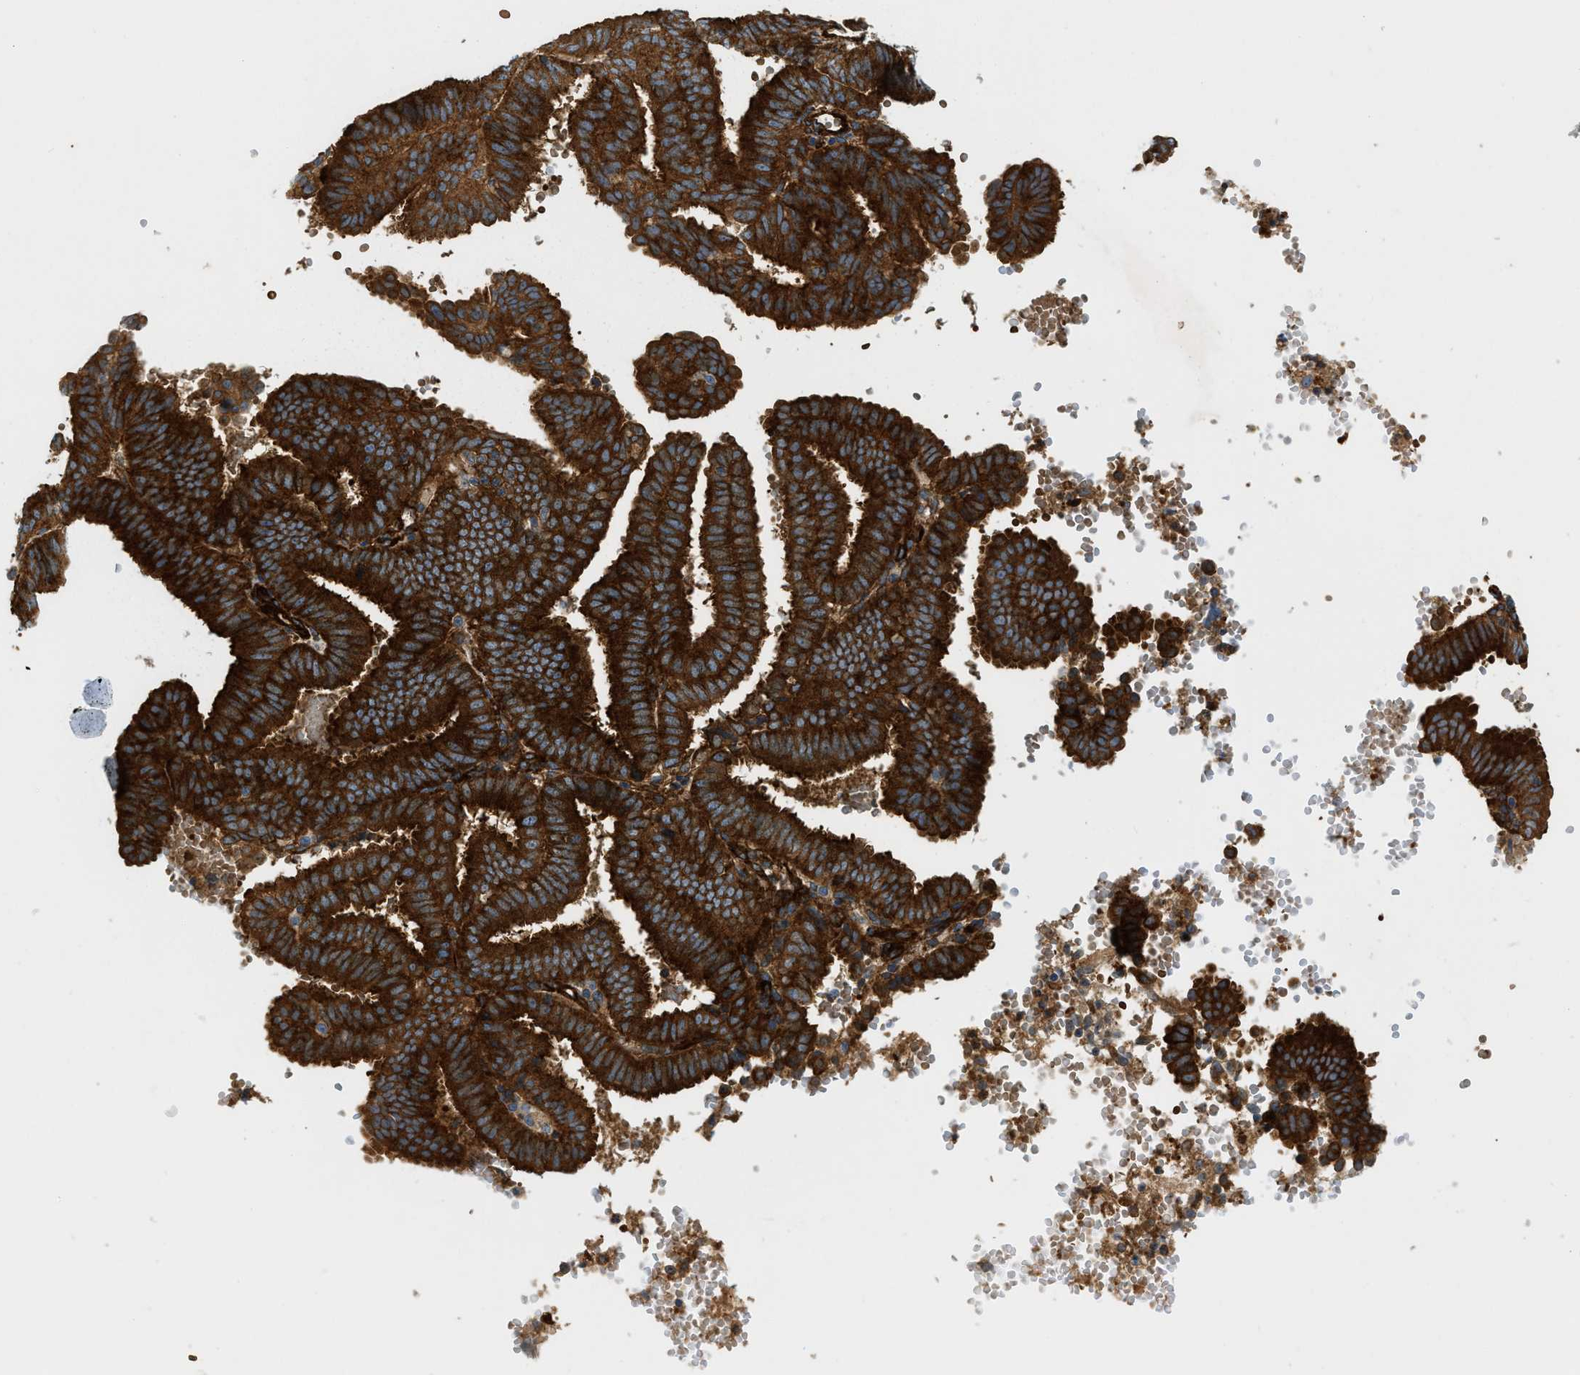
{"staining": {"intensity": "strong", "quantity": ">75%", "location": "cytoplasmic/membranous"}, "tissue": "endometrial cancer", "cell_type": "Tumor cells", "image_type": "cancer", "snomed": [{"axis": "morphology", "description": "Adenocarcinoma, NOS"}, {"axis": "topography", "description": "Endometrium"}], "caption": "This photomicrograph shows endometrial cancer stained with immunohistochemistry to label a protein in brown. The cytoplasmic/membranous of tumor cells show strong positivity for the protein. Nuclei are counter-stained blue.", "gene": "HIP1", "patient": {"sex": "female", "age": 58}}